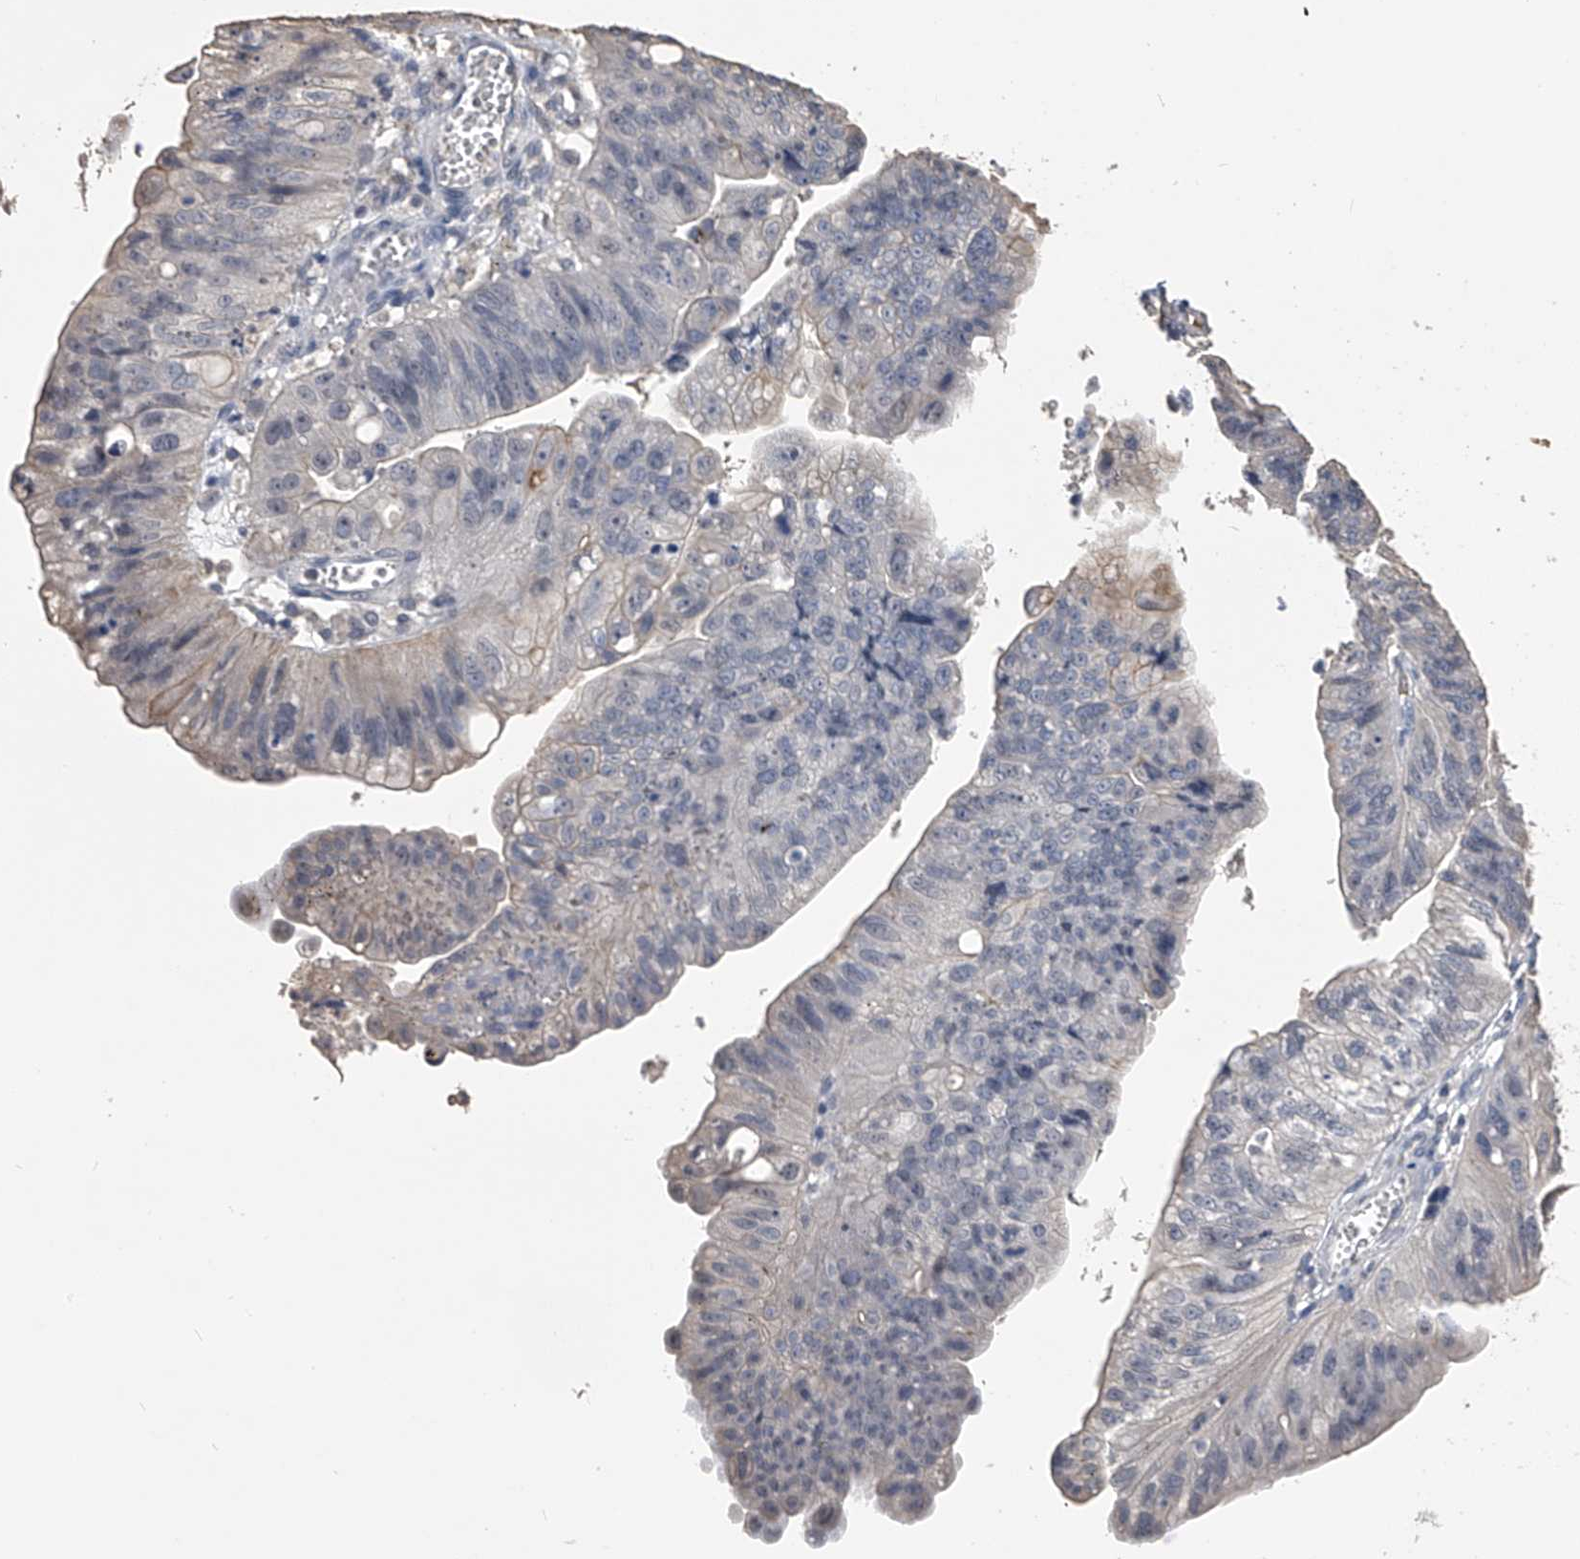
{"staining": {"intensity": "negative", "quantity": "none", "location": "none"}, "tissue": "stomach cancer", "cell_type": "Tumor cells", "image_type": "cancer", "snomed": [{"axis": "morphology", "description": "Adenocarcinoma, NOS"}, {"axis": "topography", "description": "Stomach"}], "caption": "Tumor cells are negative for protein expression in human stomach cancer (adenocarcinoma).", "gene": "MDN1", "patient": {"sex": "male", "age": 59}}